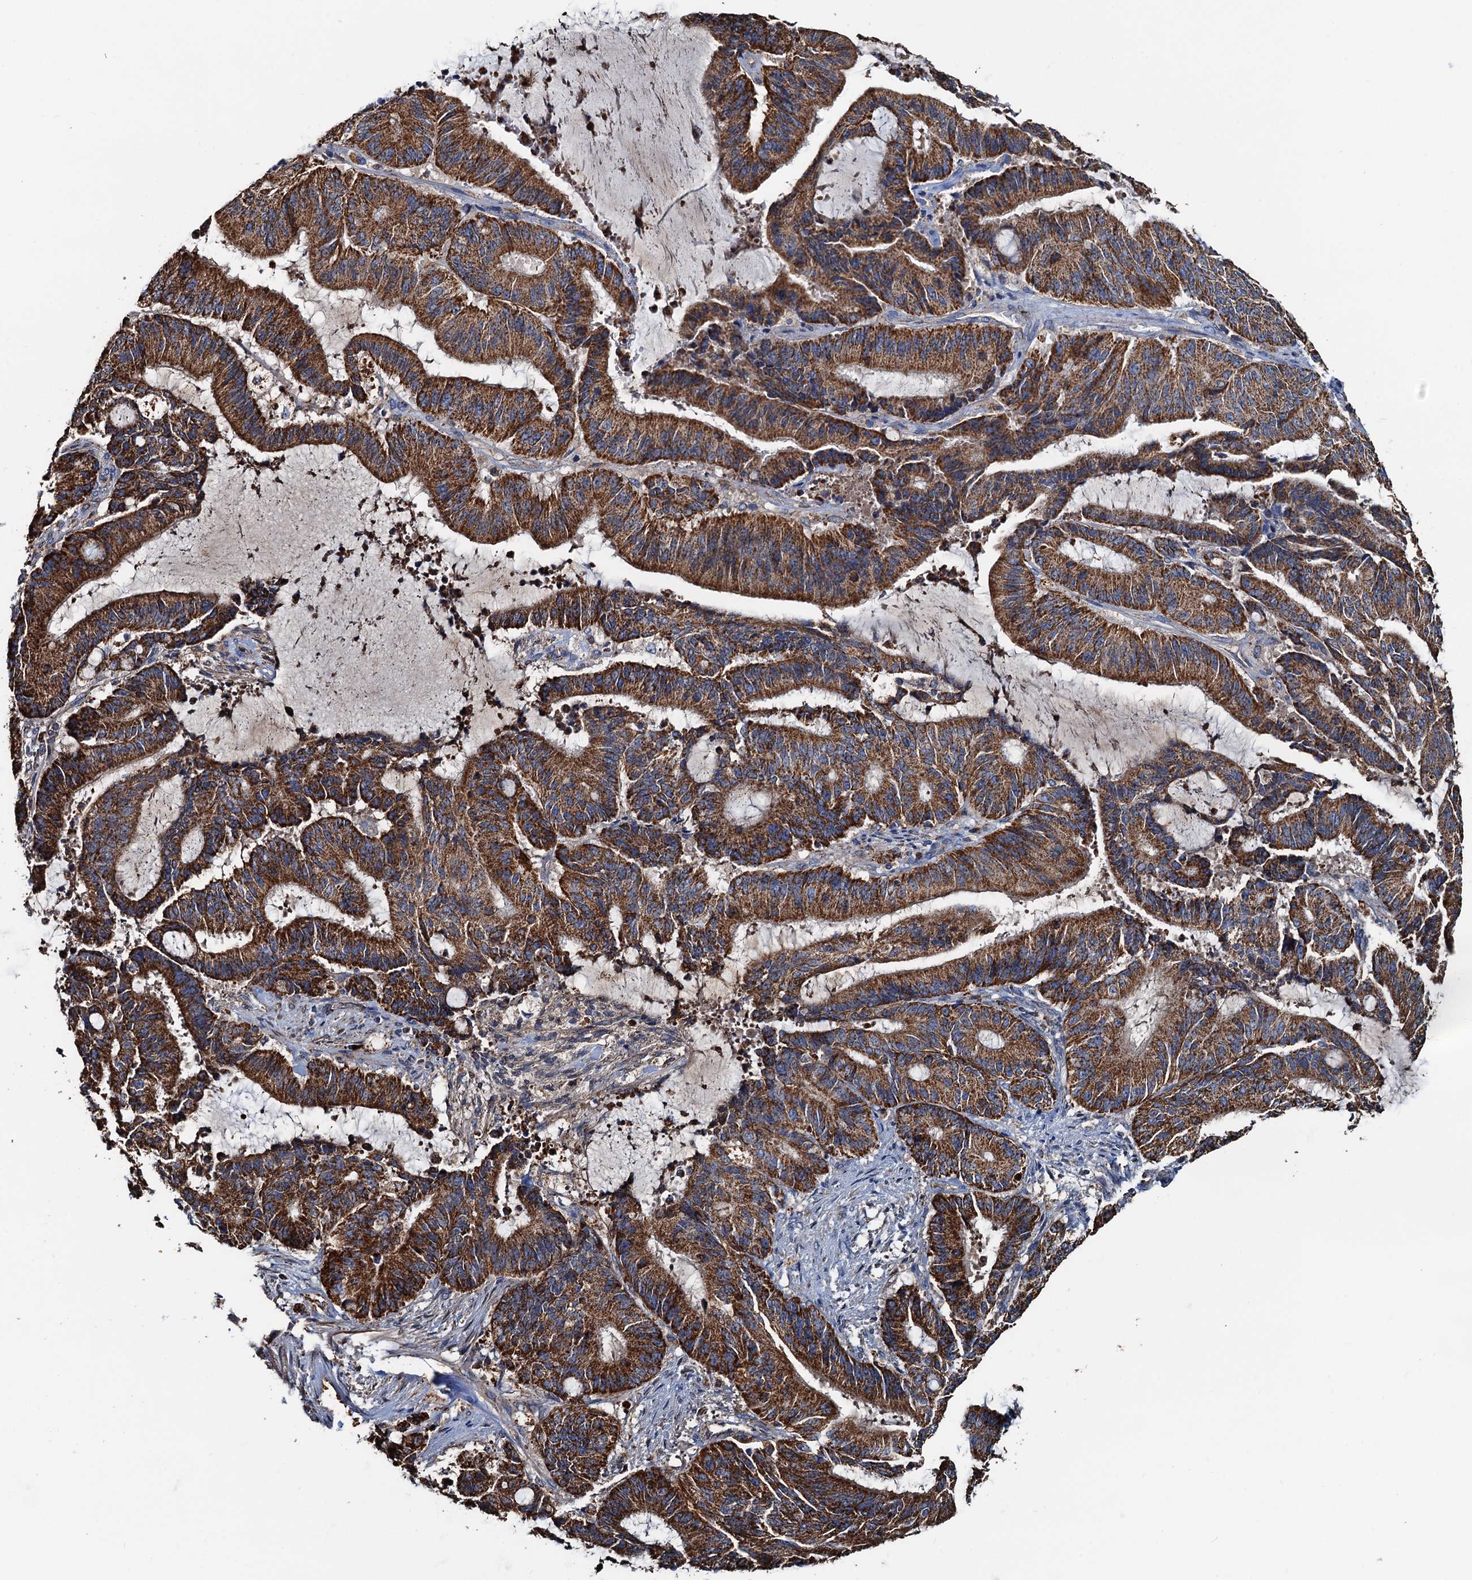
{"staining": {"intensity": "strong", "quantity": ">75%", "location": "cytoplasmic/membranous"}, "tissue": "liver cancer", "cell_type": "Tumor cells", "image_type": "cancer", "snomed": [{"axis": "morphology", "description": "Normal tissue, NOS"}, {"axis": "morphology", "description": "Cholangiocarcinoma"}, {"axis": "topography", "description": "Liver"}, {"axis": "topography", "description": "Peripheral nerve tissue"}], "caption": "Strong cytoplasmic/membranous protein positivity is present in approximately >75% of tumor cells in liver cancer.", "gene": "AAGAB", "patient": {"sex": "female", "age": 73}}